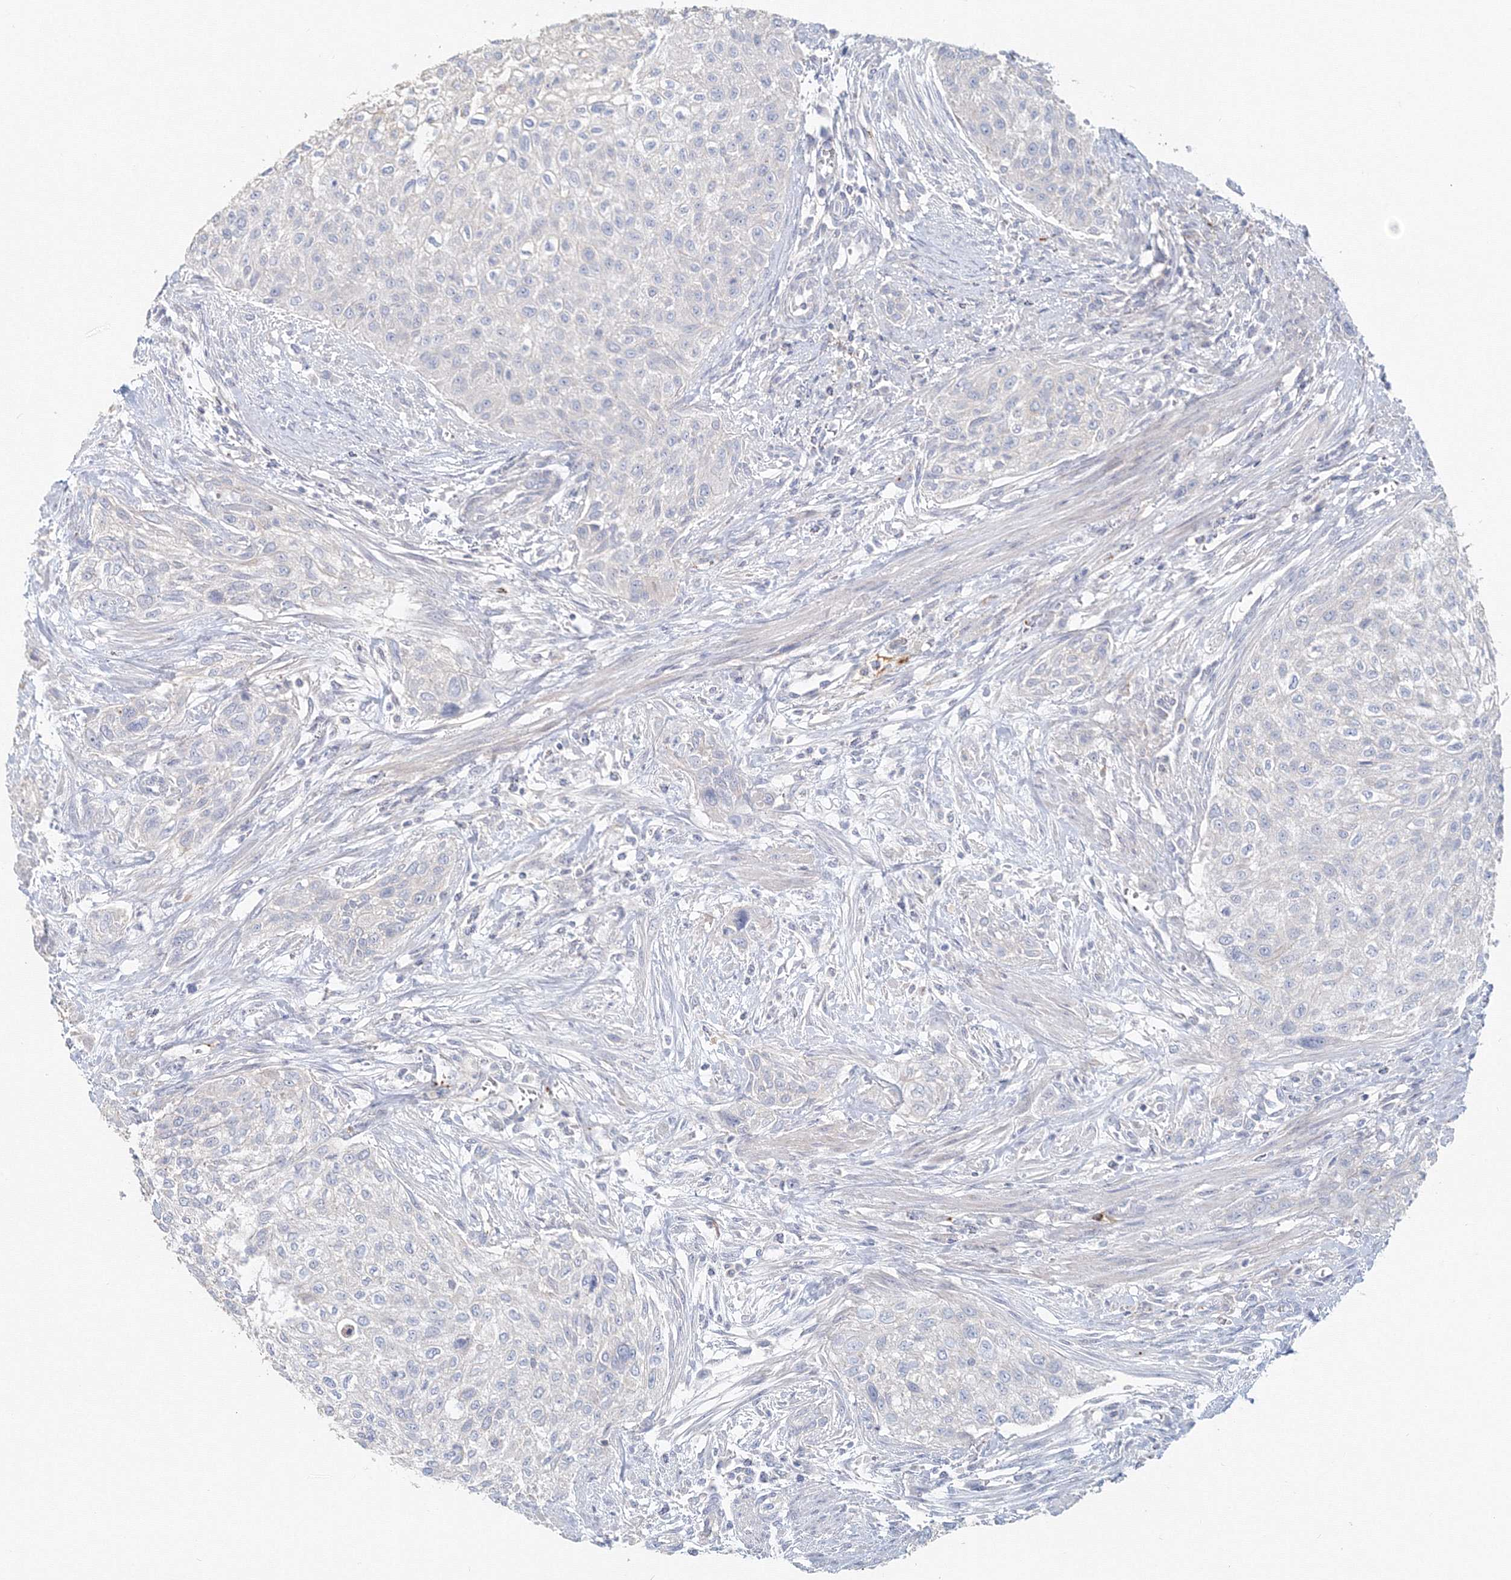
{"staining": {"intensity": "negative", "quantity": "none", "location": "none"}, "tissue": "urothelial cancer", "cell_type": "Tumor cells", "image_type": "cancer", "snomed": [{"axis": "morphology", "description": "Urothelial carcinoma, High grade"}, {"axis": "topography", "description": "Urinary bladder"}], "caption": "Tumor cells are negative for brown protein staining in urothelial cancer. The staining is performed using DAB brown chromogen with nuclei counter-stained in using hematoxylin.", "gene": "MMRN1", "patient": {"sex": "male", "age": 35}}